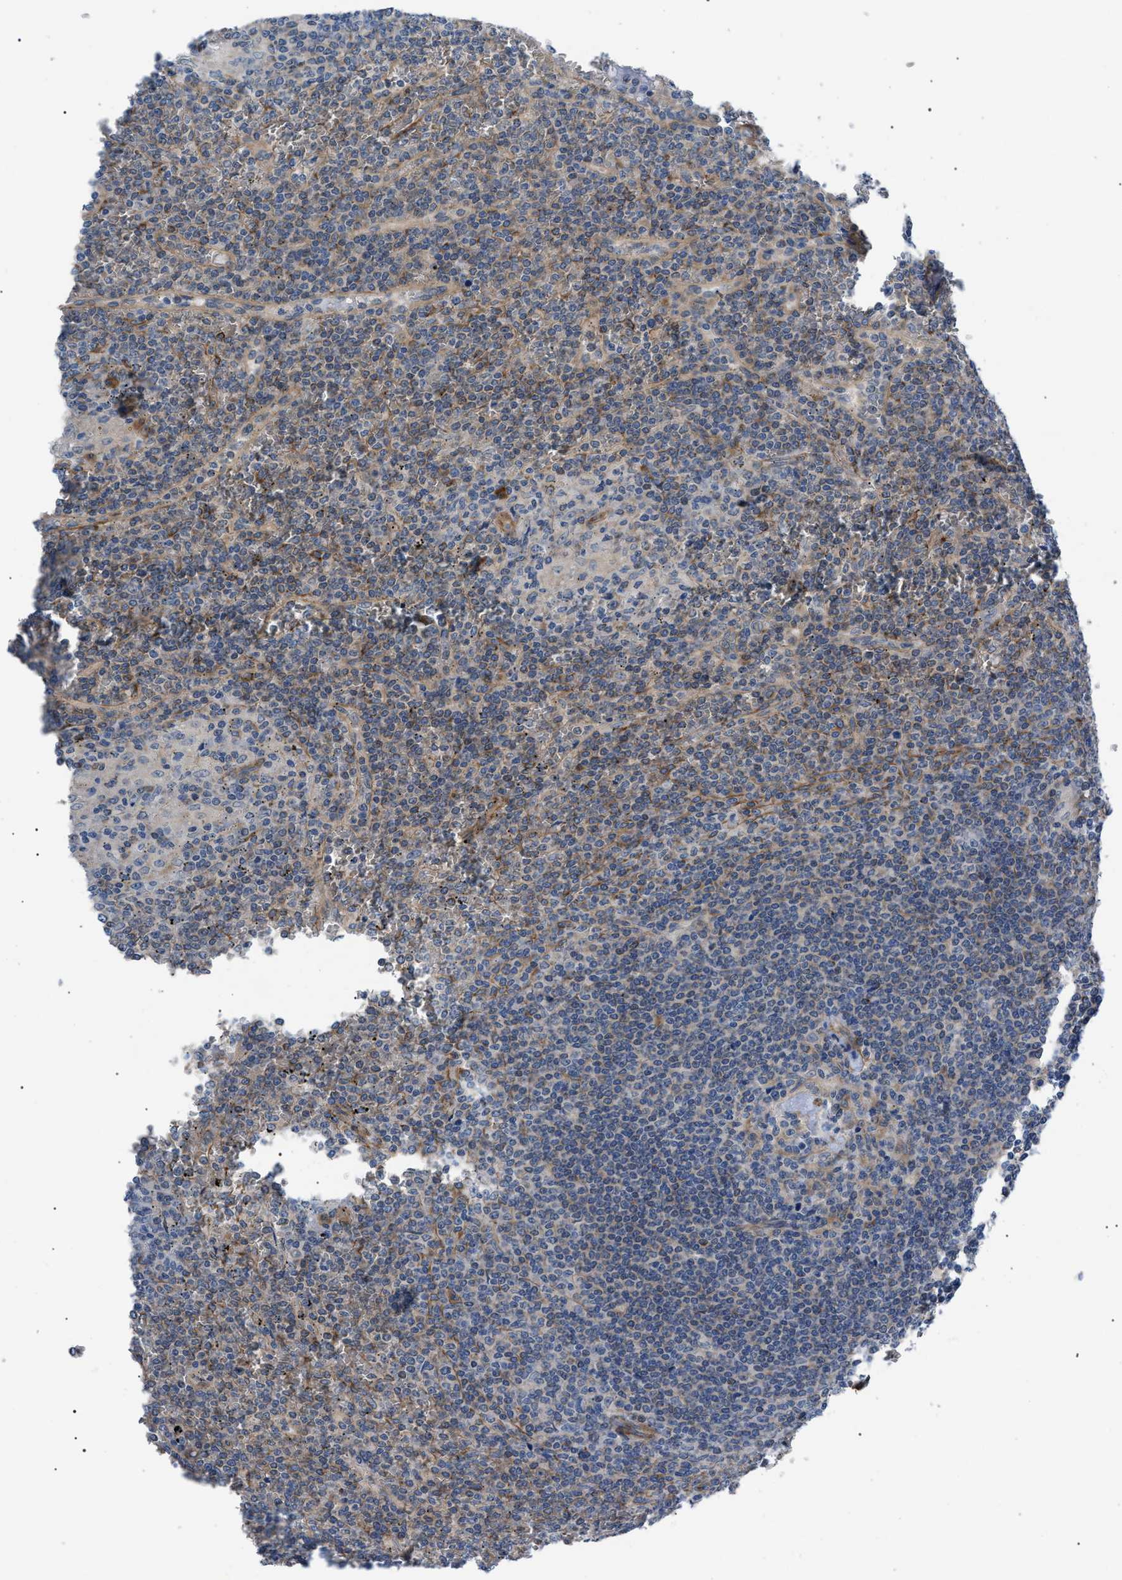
{"staining": {"intensity": "negative", "quantity": "none", "location": "none"}, "tissue": "lymphoma", "cell_type": "Tumor cells", "image_type": "cancer", "snomed": [{"axis": "morphology", "description": "Malignant lymphoma, non-Hodgkin's type, Low grade"}, {"axis": "topography", "description": "Spleen"}], "caption": "A histopathology image of human malignant lymphoma, non-Hodgkin's type (low-grade) is negative for staining in tumor cells.", "gene": "MYO10", "patient": {"sex": "female", "age": 19}}